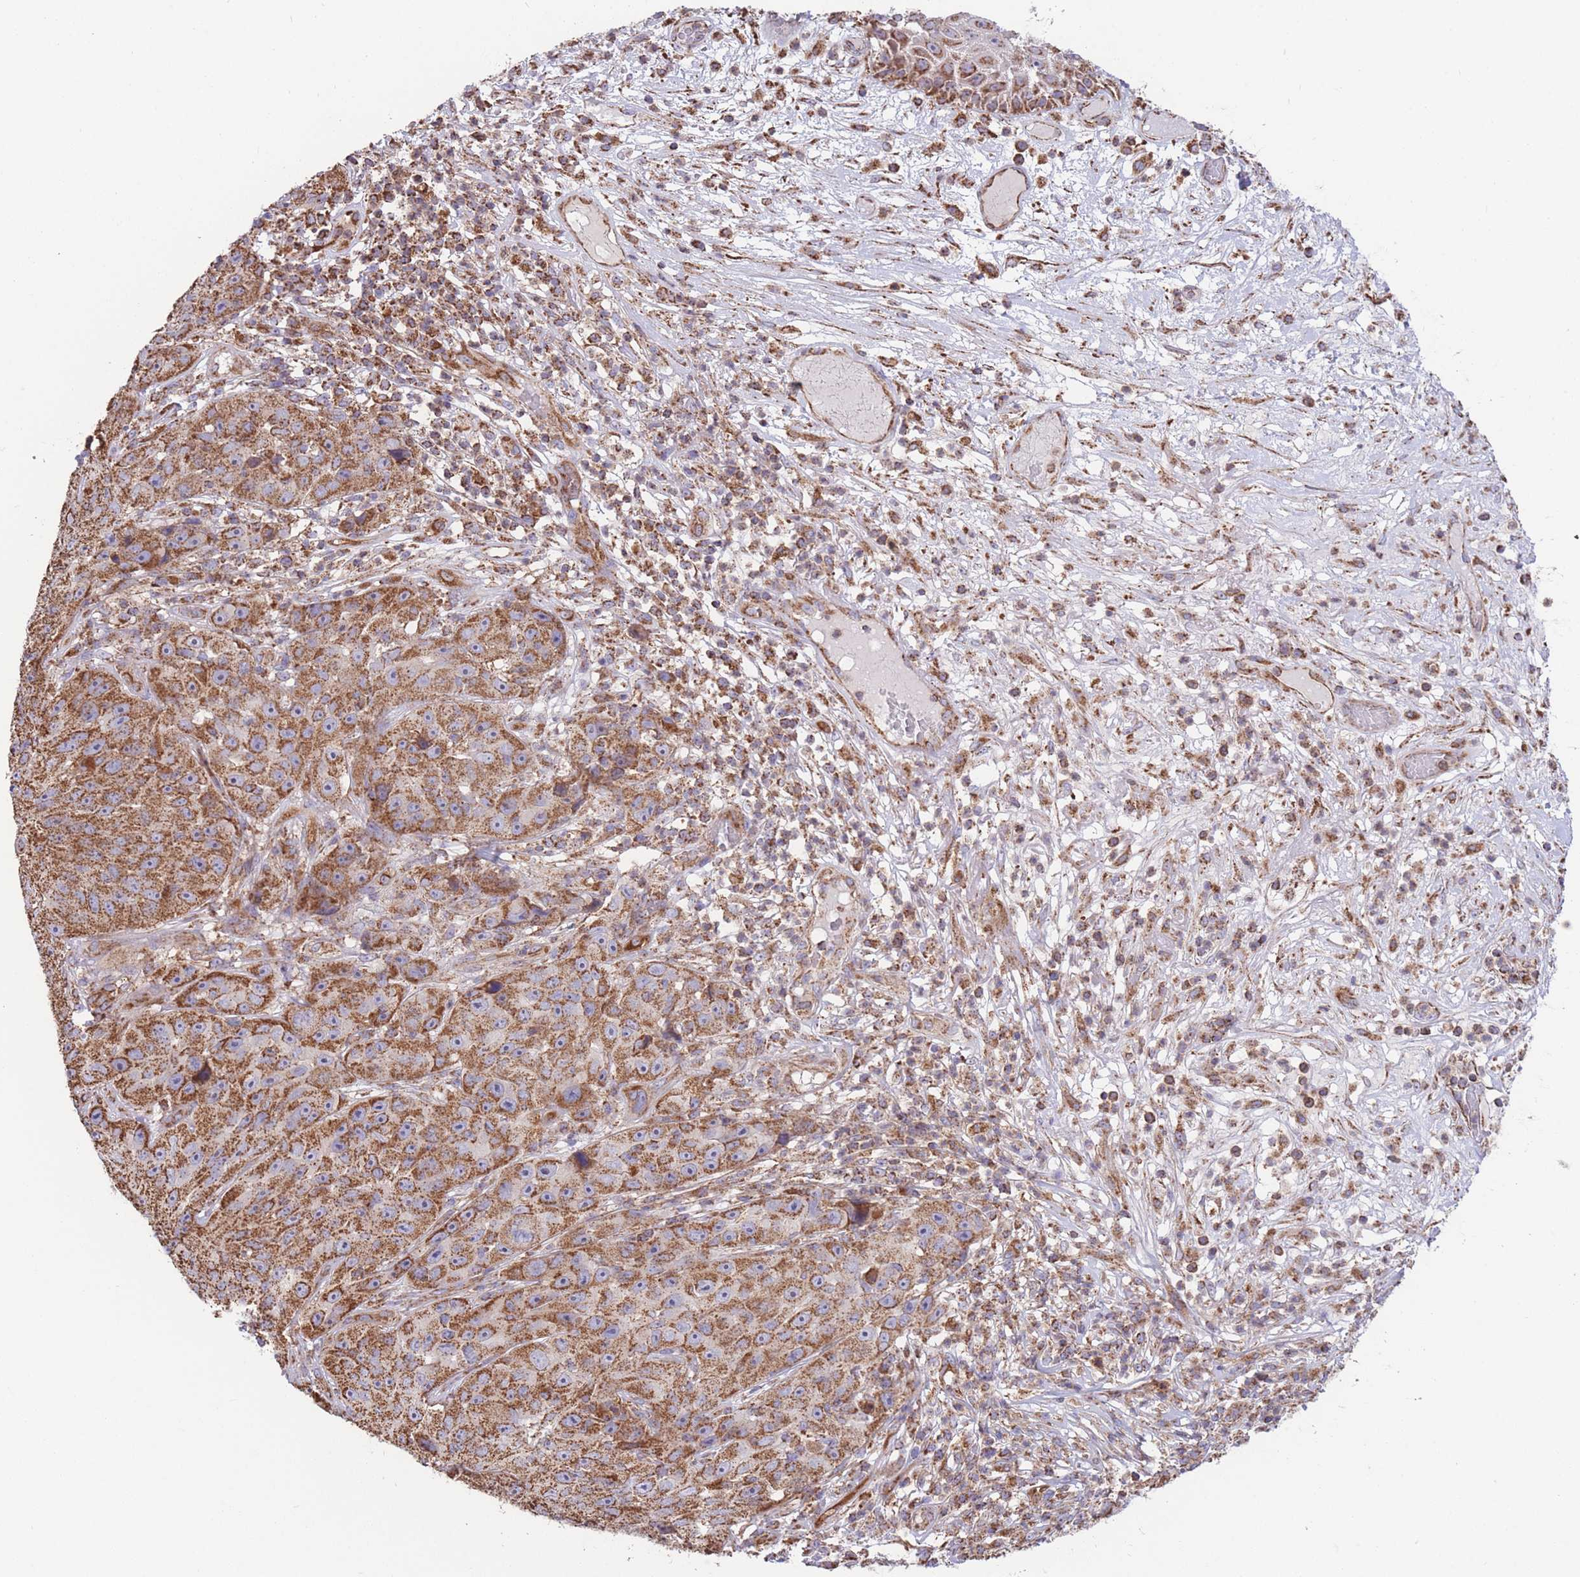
{"staining": {"intensity": "strong", "quantity": ">75%", "location": "cytoplasmic/membranous"}, "tissue": "skin cancer", "cell_type": "Tumor cells", "image_type": "cancer", "snomed": [{"axis": "morphology", "description": "Squamous cell carcinoma, NOS"}, {"axis": "topography", "description": "Skin"}], "caption": "This is an image of immunohistochemistry (IHC) staining of squamous cell carcinoma (skin), which shows strong expression in the cytoplasmic/membranous of tumor cells.", "gene": "FKBP8", "patient": {"sex": "female", "age": 87}}